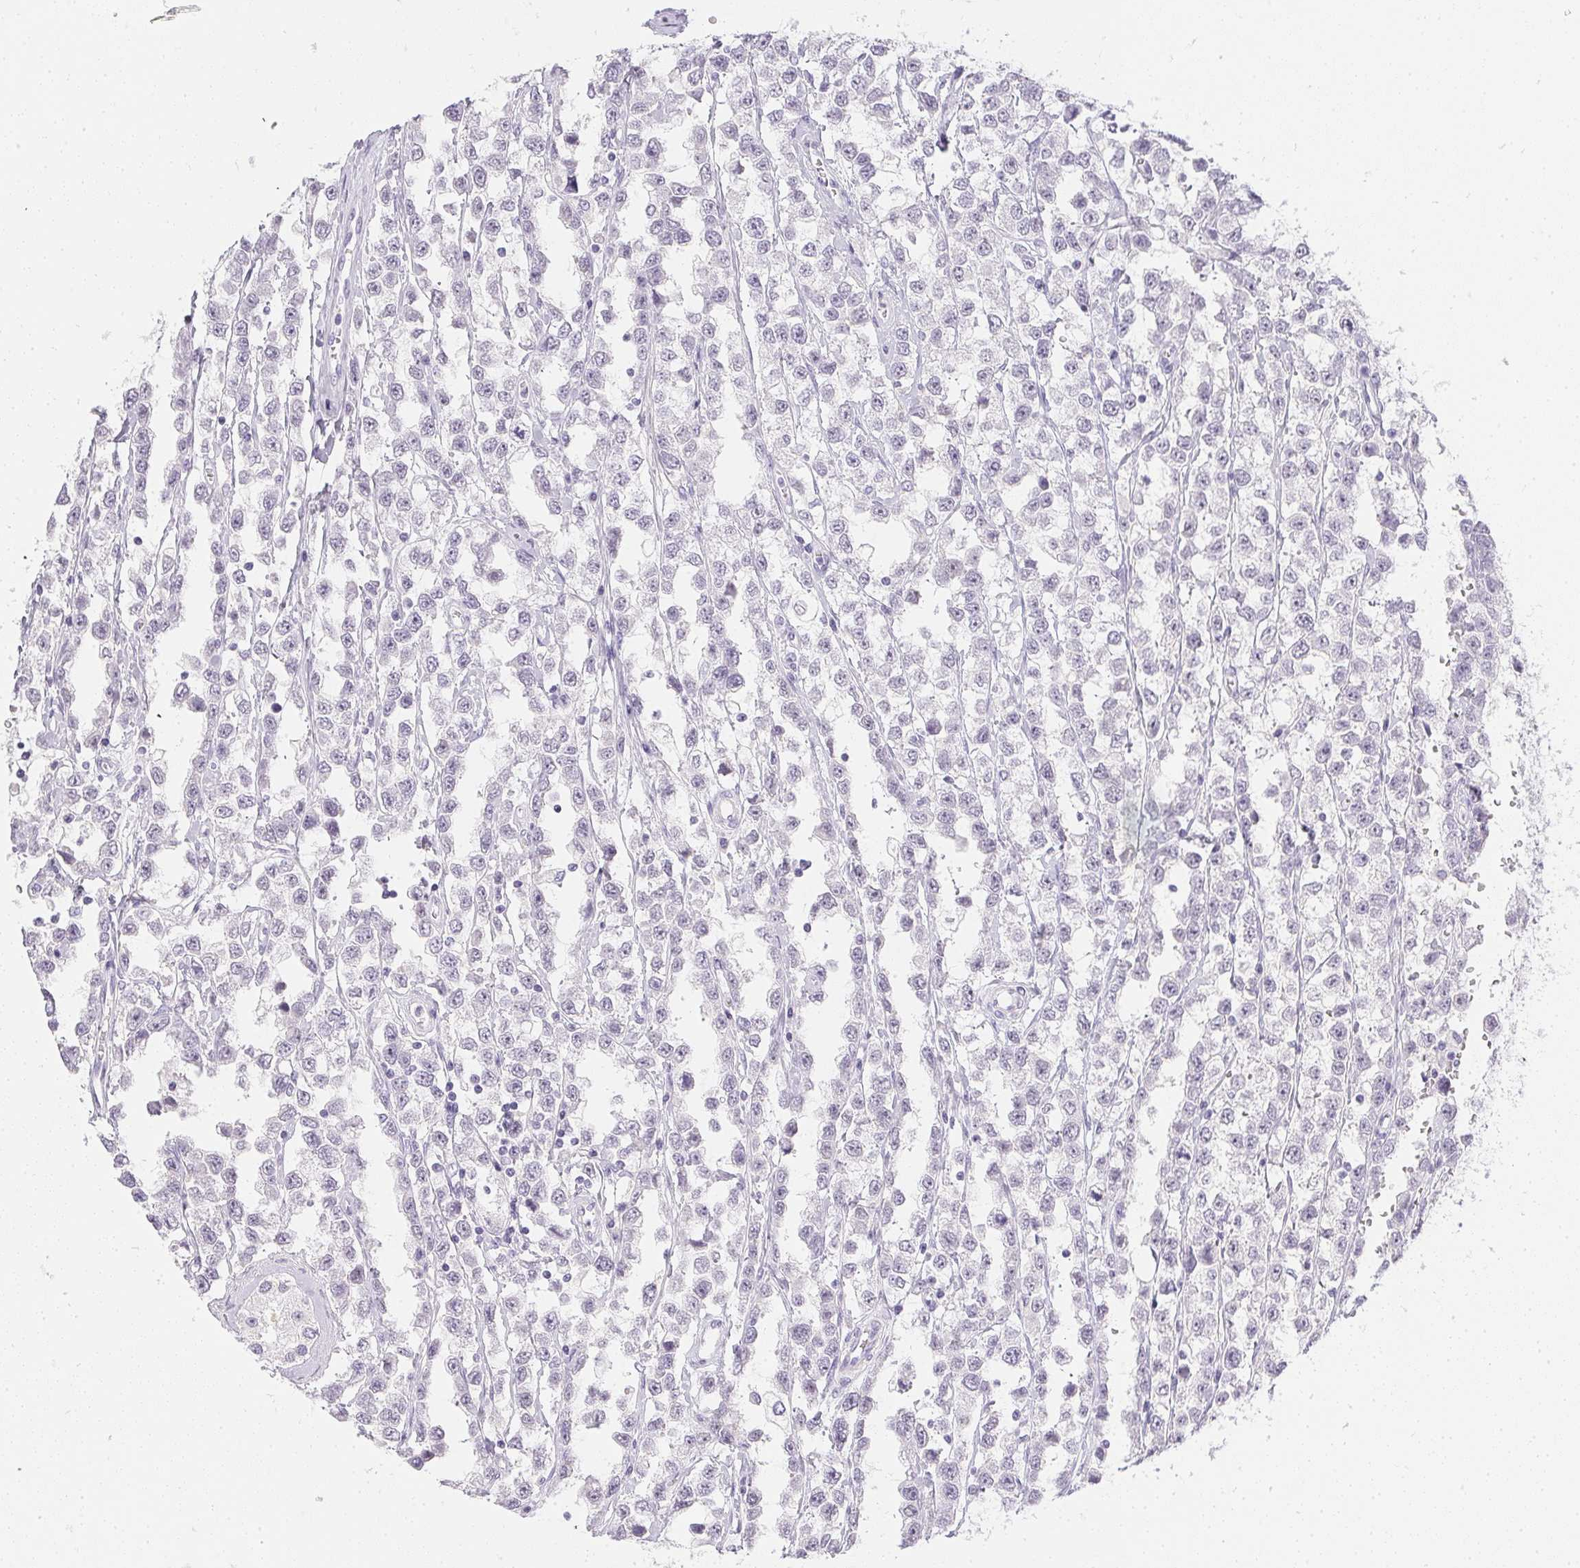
{"staining": {"intensity": "negative", "quantity": "none", "location": "none"}, "tissue": "testis cancer", "cell_type": "Tumor cells", "image_type": "cancer", "snomed": [{"axis": "morphology", "description": "Seminoma, NOS"}, {"axis": "topography", "description": "Testis"}], "caption": "Seminoma (testis) was stained to show a protein in brown. There is no significant staining in tumor cells.", "gene": "PPY", "patient": {"sex": "male", "age": 34}}